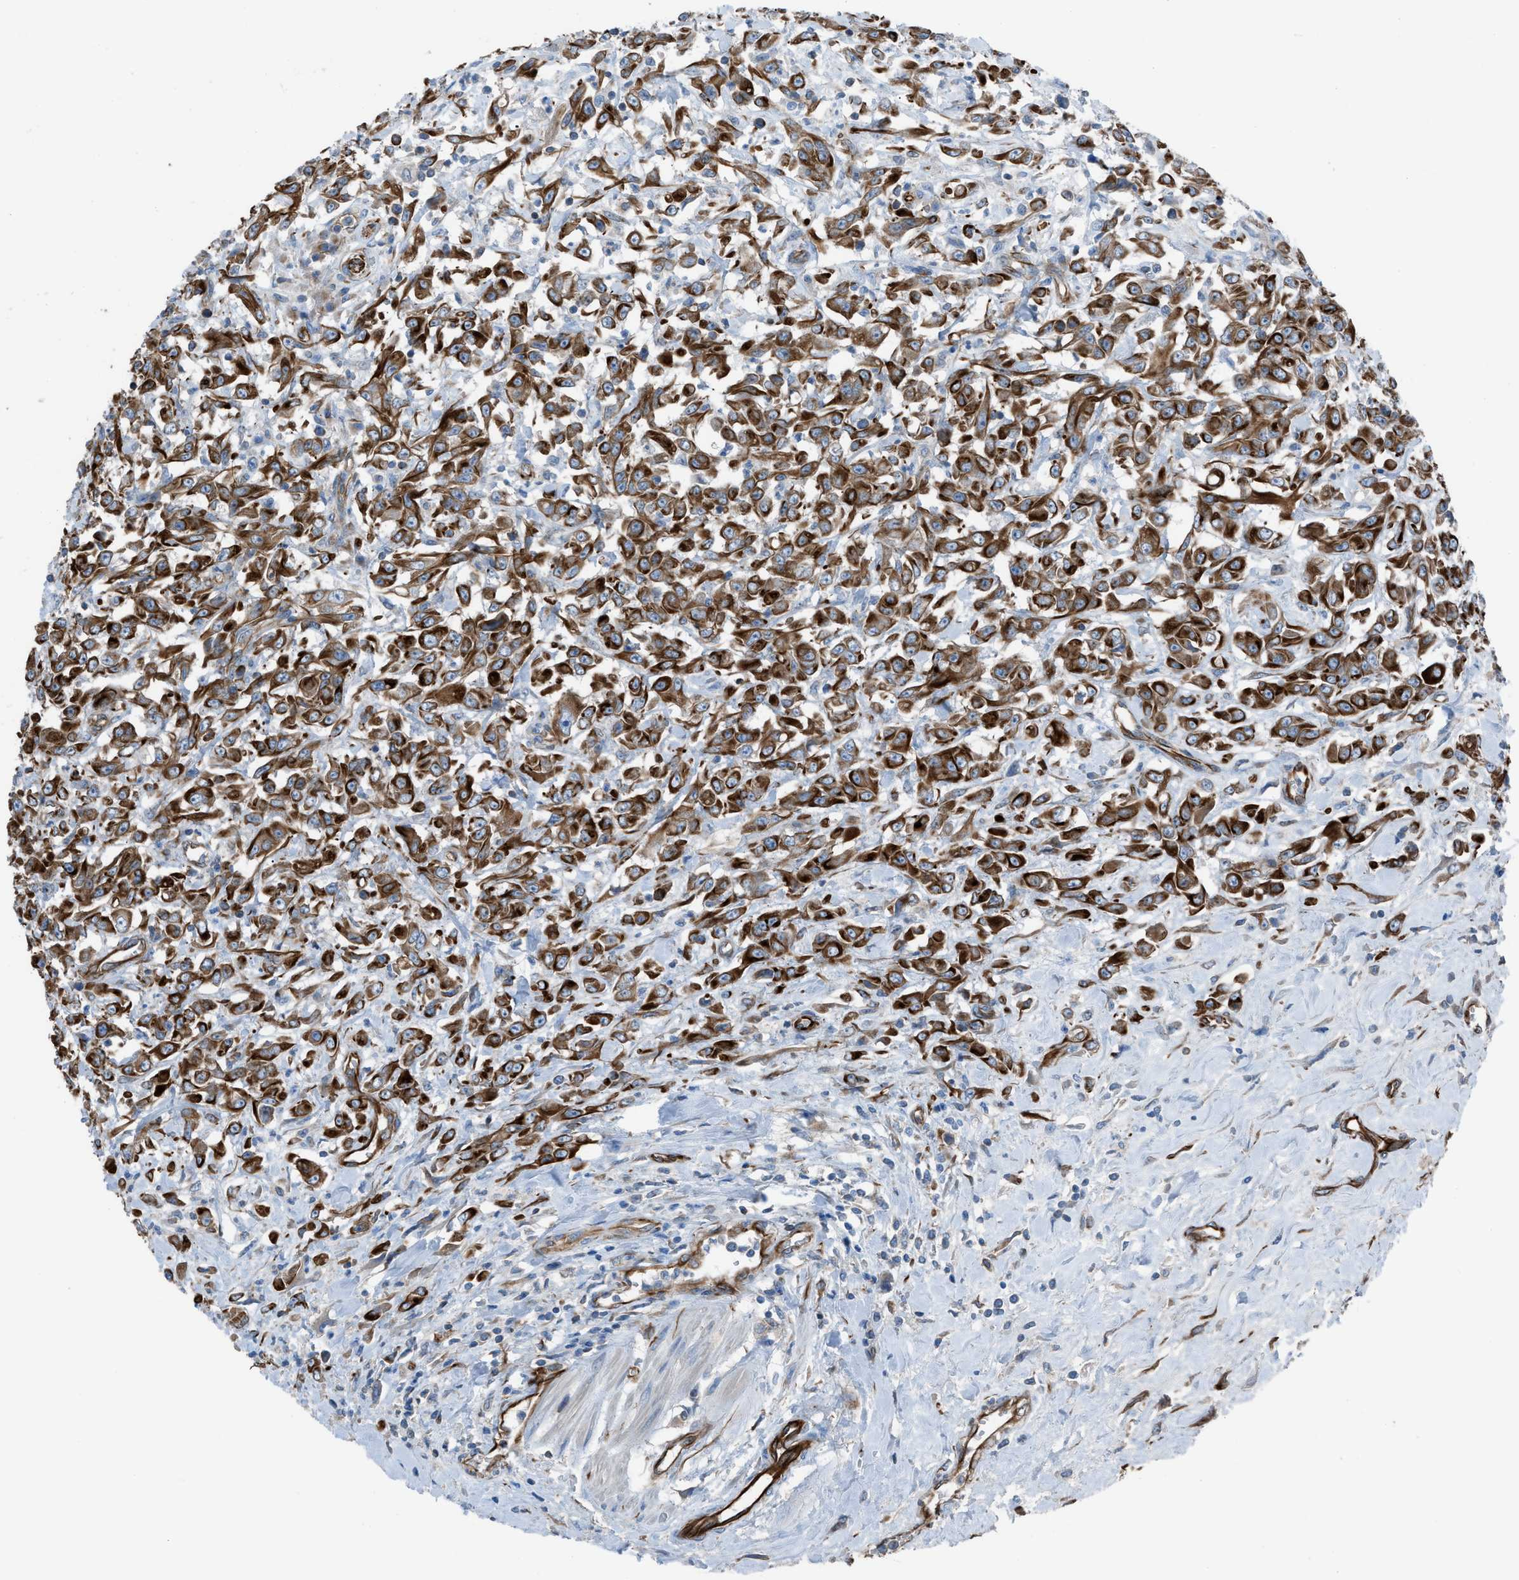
{"staining": {"intensity": "strong", "quantity": ">75%", "location": "cytoplasmic/membranous"}, "tissue": "urothelial cancer", "cell_type": "Tumor cells", "image_type": "cancer", "snomed": [{"axis": "morphology", "description": "Urothelial carcinoma, High grade"}, {"axis": "topography", "description": "Urinary bladder"}], "caption": "Brown immunohistochemical staining in human urothelial cancer shows strong cytoplasmic/membranous expression in approximately >75% of tumor cells.", "gene": "CABP7", "patient": {"sex": "male", "age": 46}}